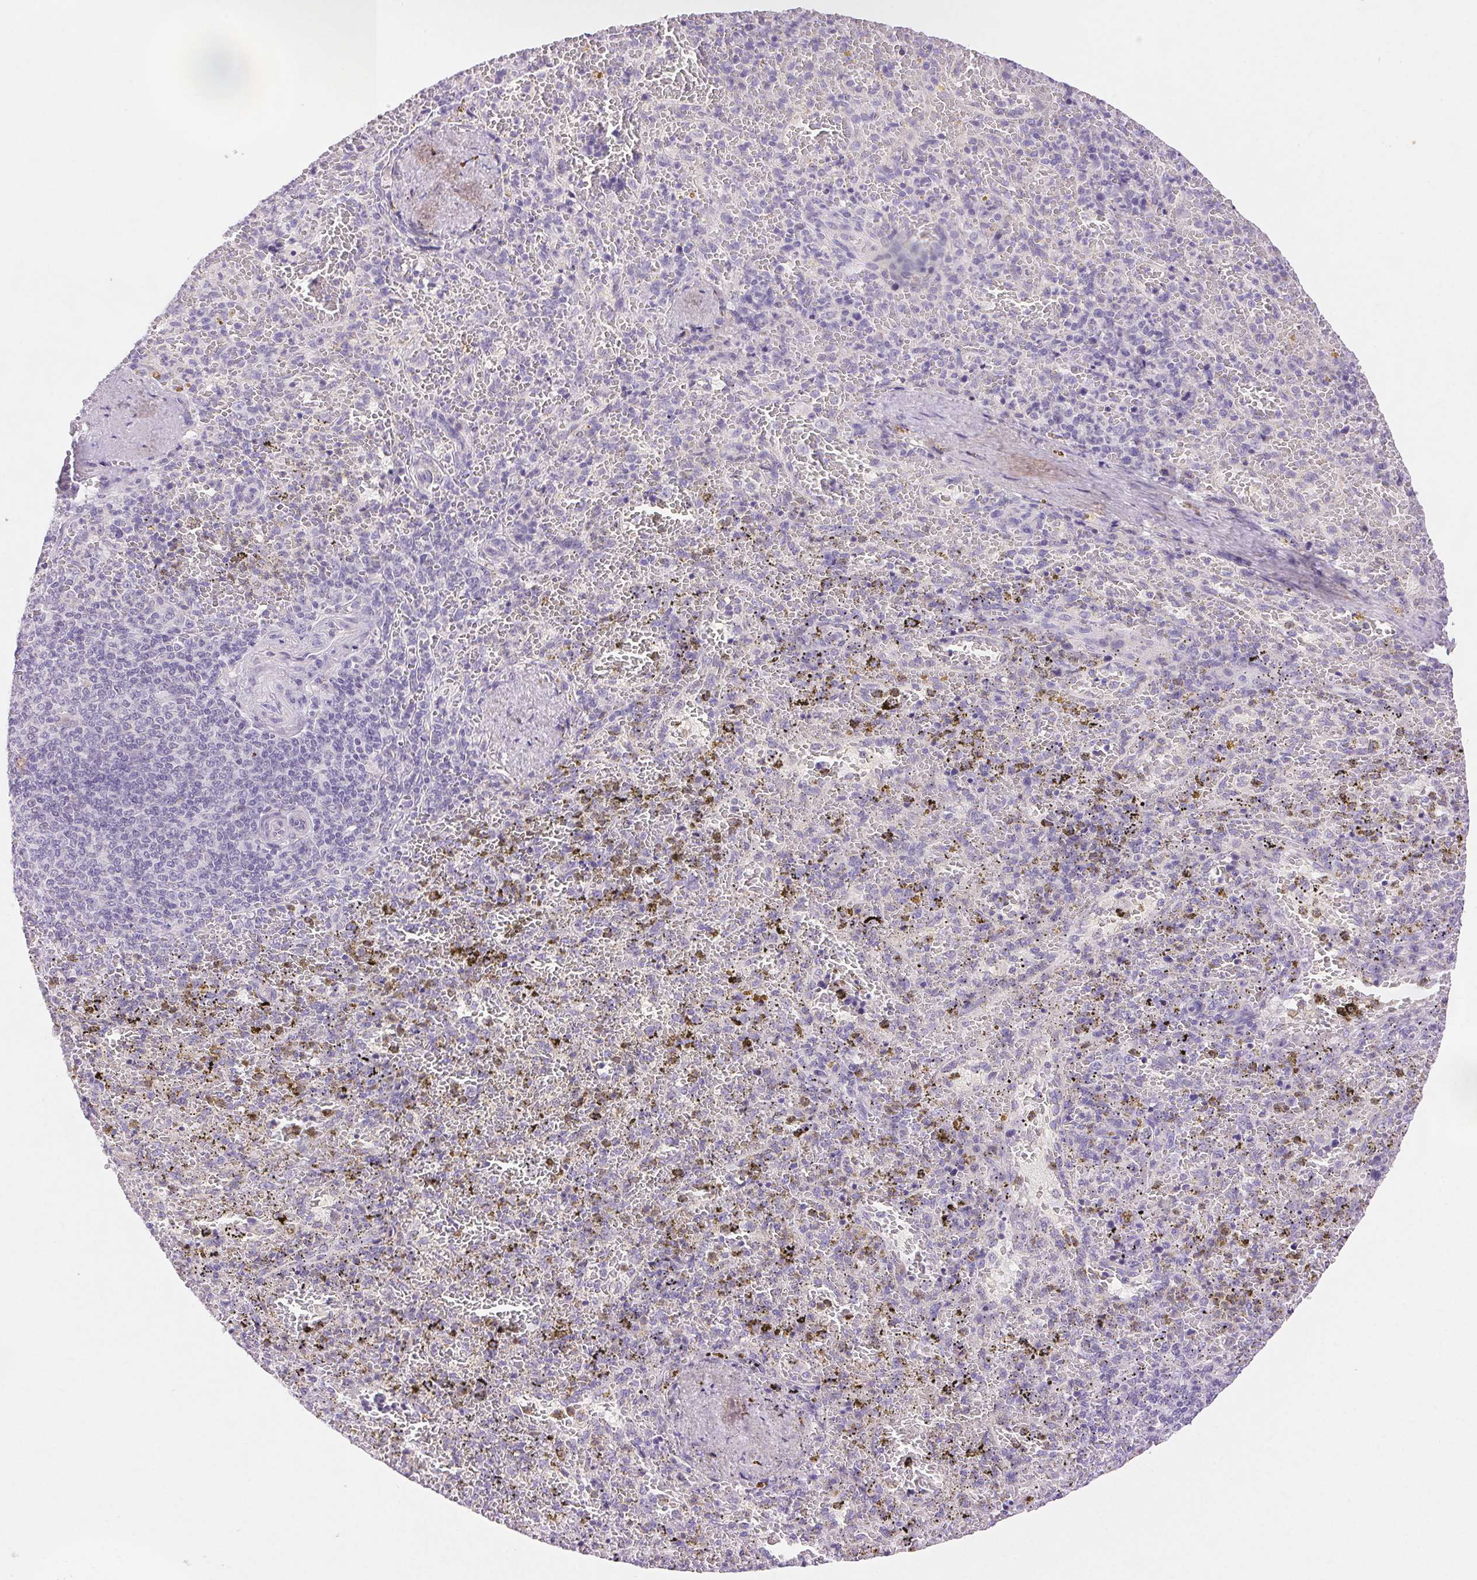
{"staining": {"intensity": "negative", "quantity": "none", "location": "none"}, "tissue": "spleen", "cell_type": "Cells in red pulp", "image_type": "normal", "snomed": [{"axis": "morphology", "description": "Normal tissue, NOS"}, {"axis": "topography", "description": "Spleen"}], "caption": "High magnification brightfield microscopy of unremarkable spleen stained with DAB (brown) and counterstained with hematoxylin (blue): cells in red pulp show no significant positivity. Brightfield microscopy of immunohistochemistry stained with DAB (brown) and hematoxylin (blue), captured at high magnification.", "gene": "ARHGAP11B", "patient": {"sex": "female", "age": 50}}